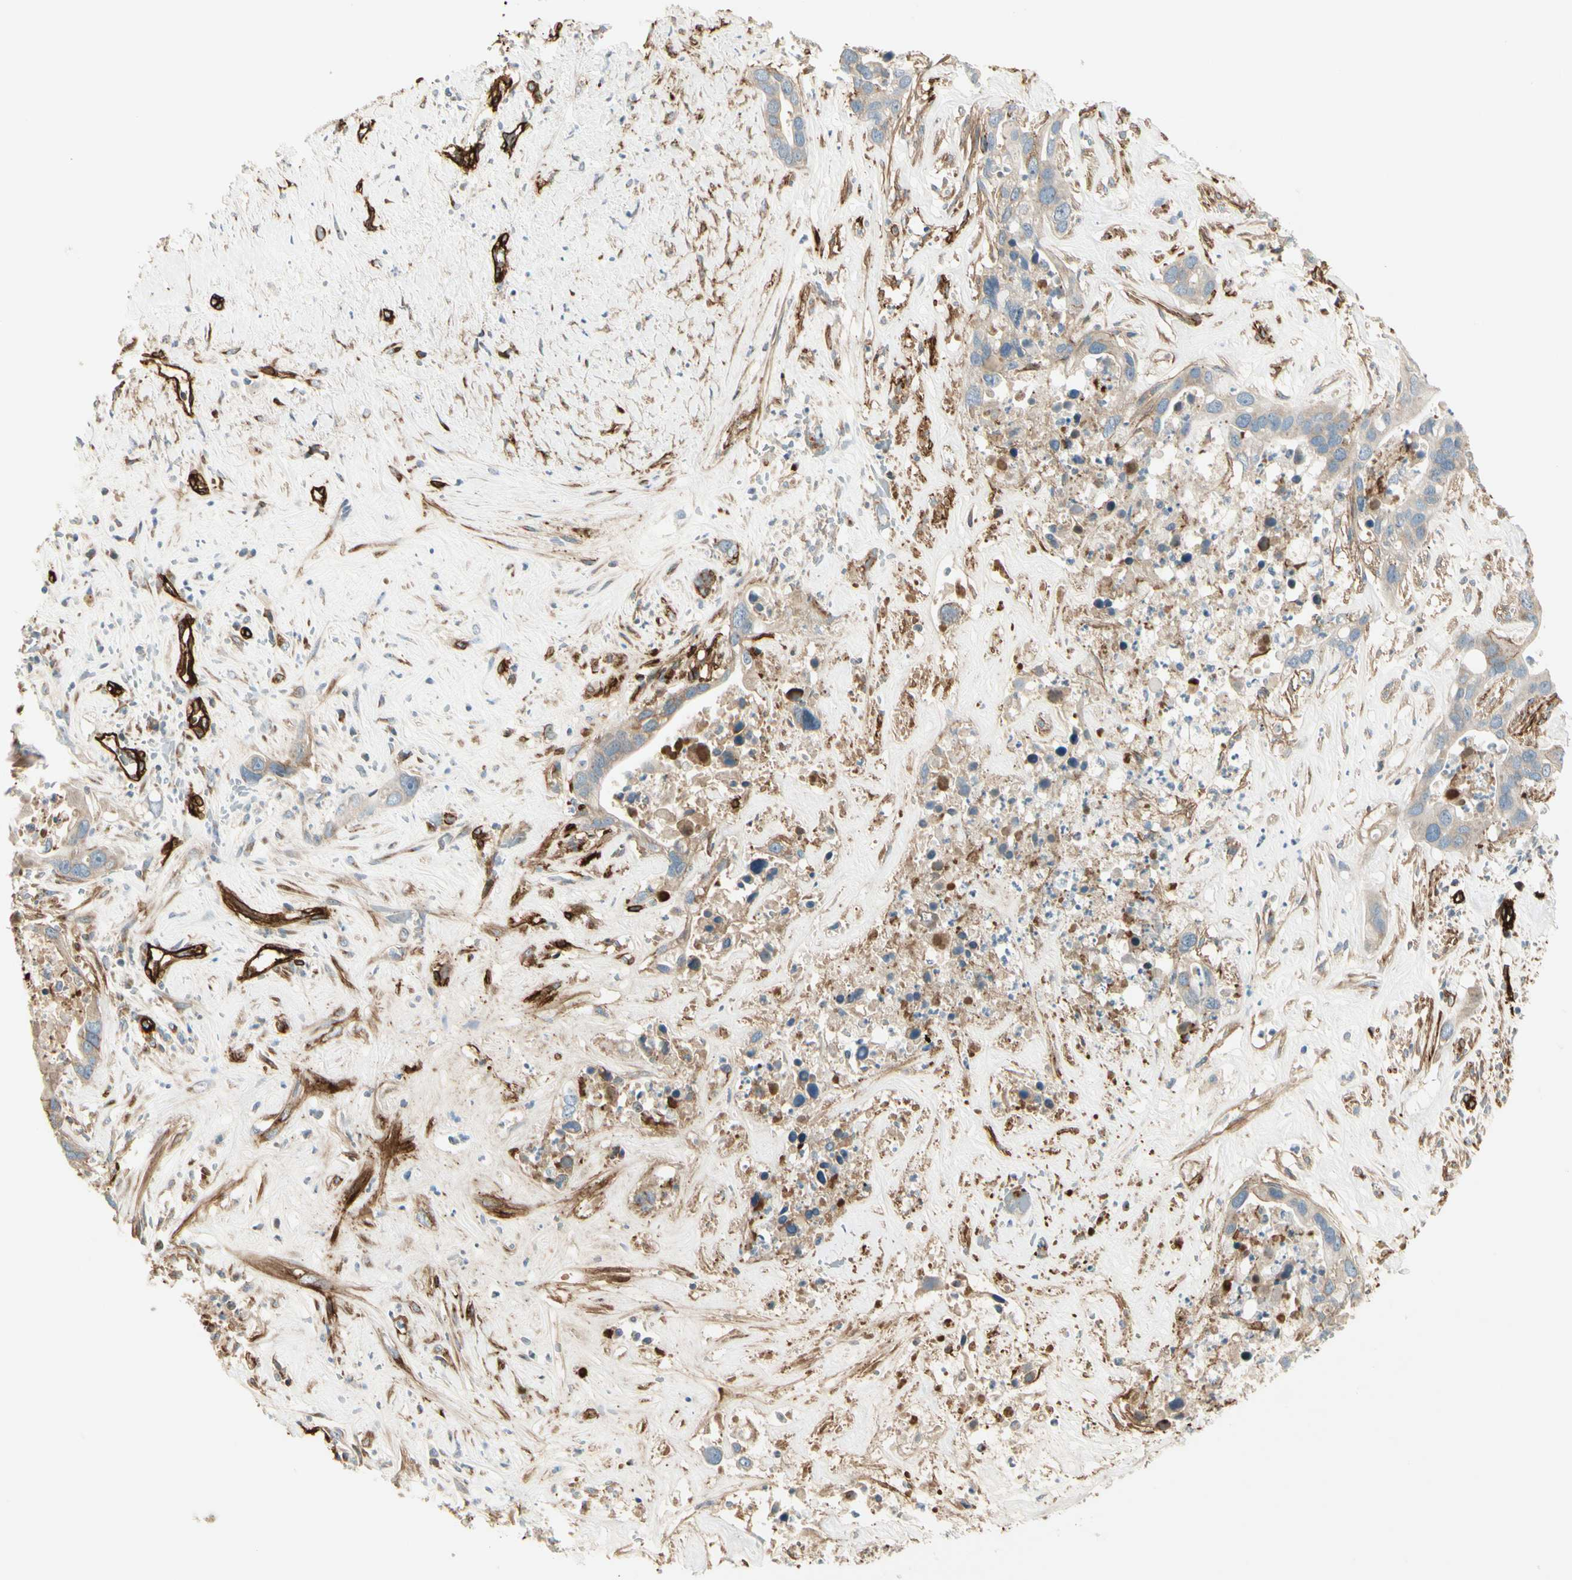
{"staining": {"intensity": "weak", "quantity": ">75%", "location": "cytoplasmic/membranous"}, "tissue": "liver cancer", "cell_type": "Tumor cells", "image_type": "cancer", "snomed": [{"axis": "morphology", "description": "Cholangiocarcinoma"}, {"axis": "topography", "description": "Liver"}], "caption": "This histopathology image shows immunohistochemistry (IHC) staining of cholangiocarcinoma (liver), with low weak cytoplasmic/membranous positivity in approximately >75% of tumor cells.", "gene": "MCAM", "patient": {"sex": "female", "age": 65}}